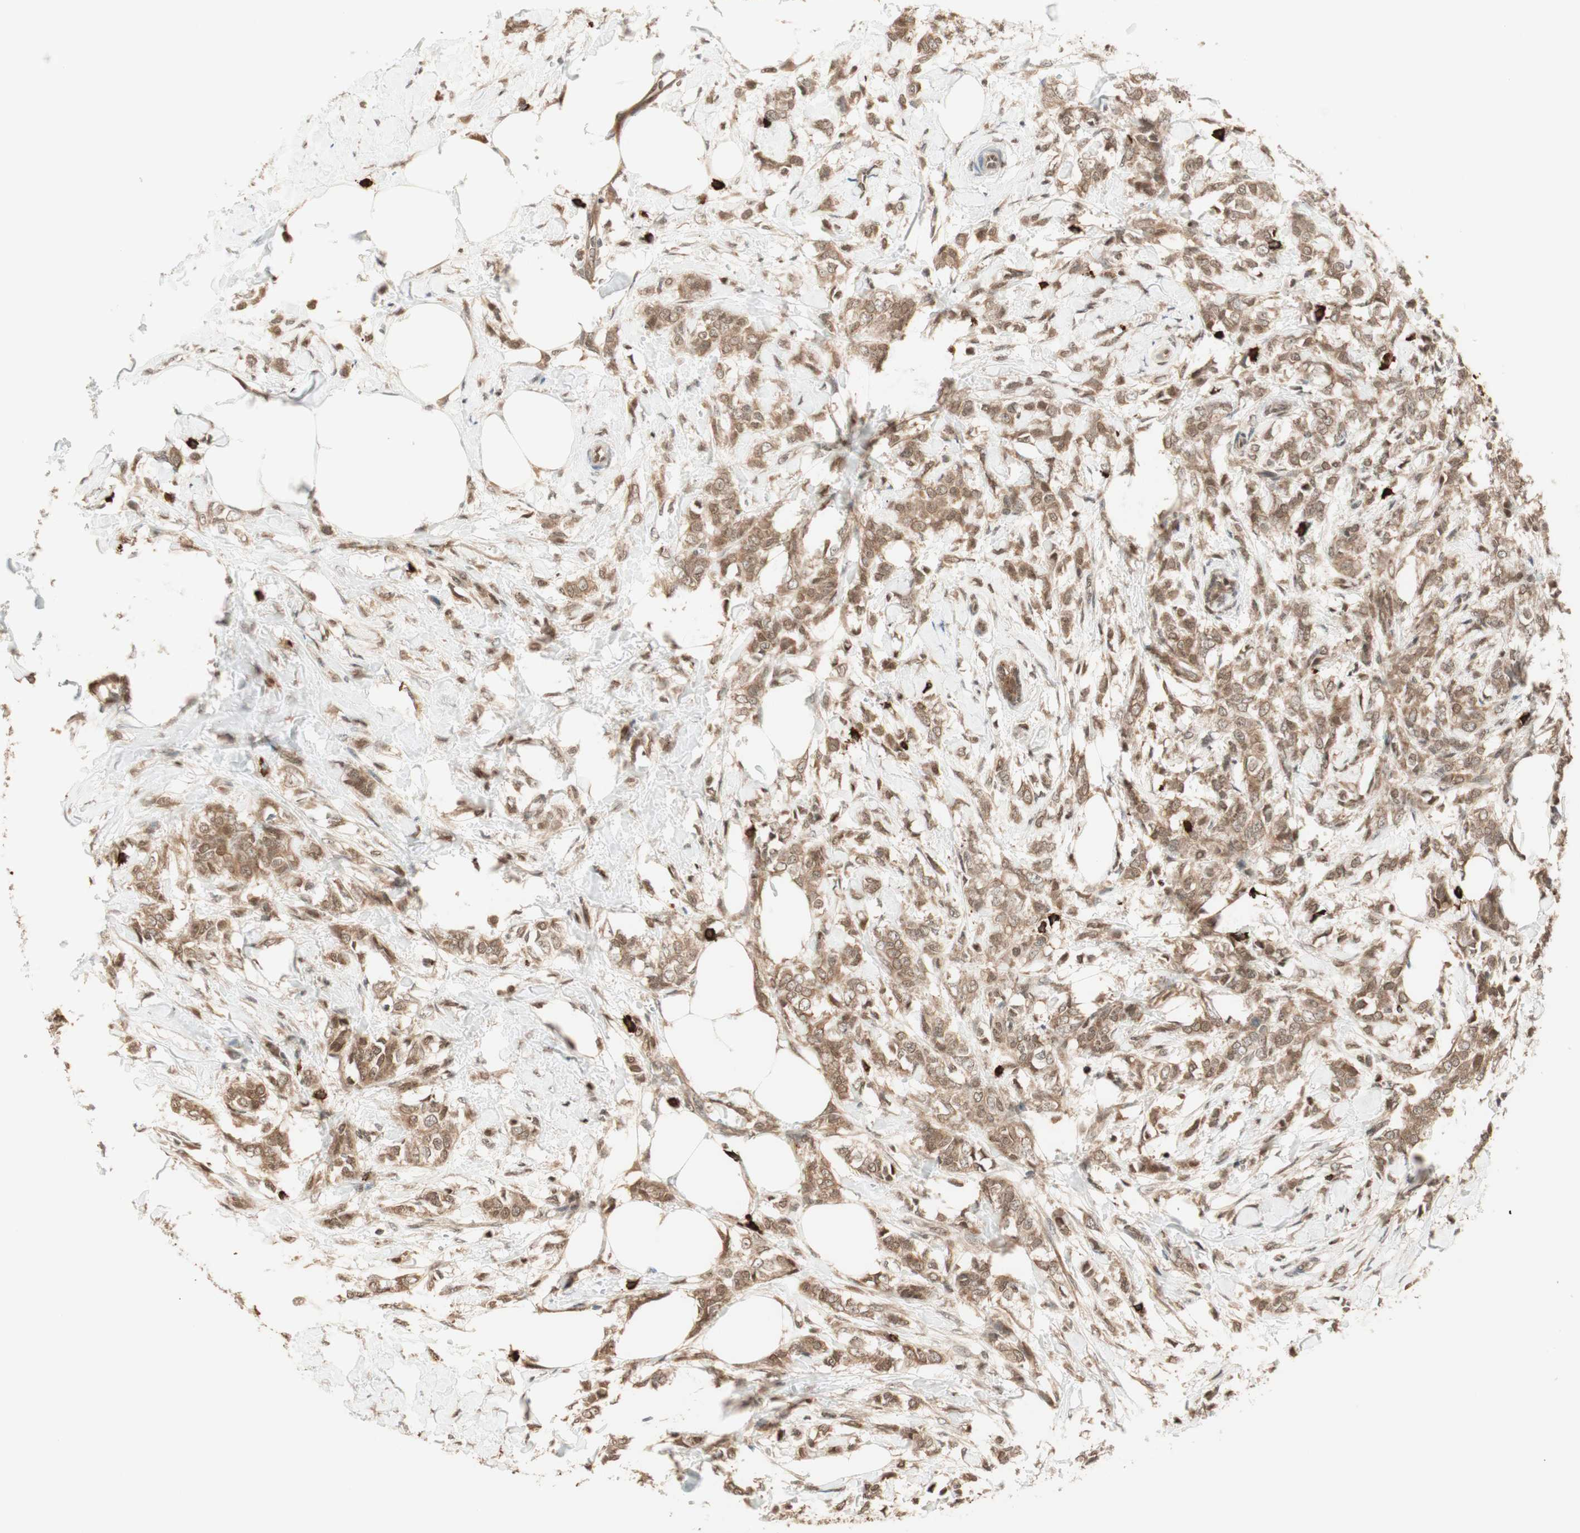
{"staining": {"intensity": "moderate", "quantity": ">75%", "location": "cytoplasmic/membranous,nuclear"}, "tissue": "breast cancer", "cell_type": "Tumor cells", "image_type": "cancer", "snomed": [{"axis": "morphology", "description": "Lobular carcinoma, in situ"}, {"axis": "morphology", "description": "Lobular carcinoma"}, {"axis": "topography", "description": "Breast"}], "caption": "Protein analysis of breast lobular carcinoma tissue displays moderate cytoplasmic/membranous and nuclear expression in about >75% of tumor cells.", "gene": "ZNF443", "patient": {"sex": "female", "age": 41}}